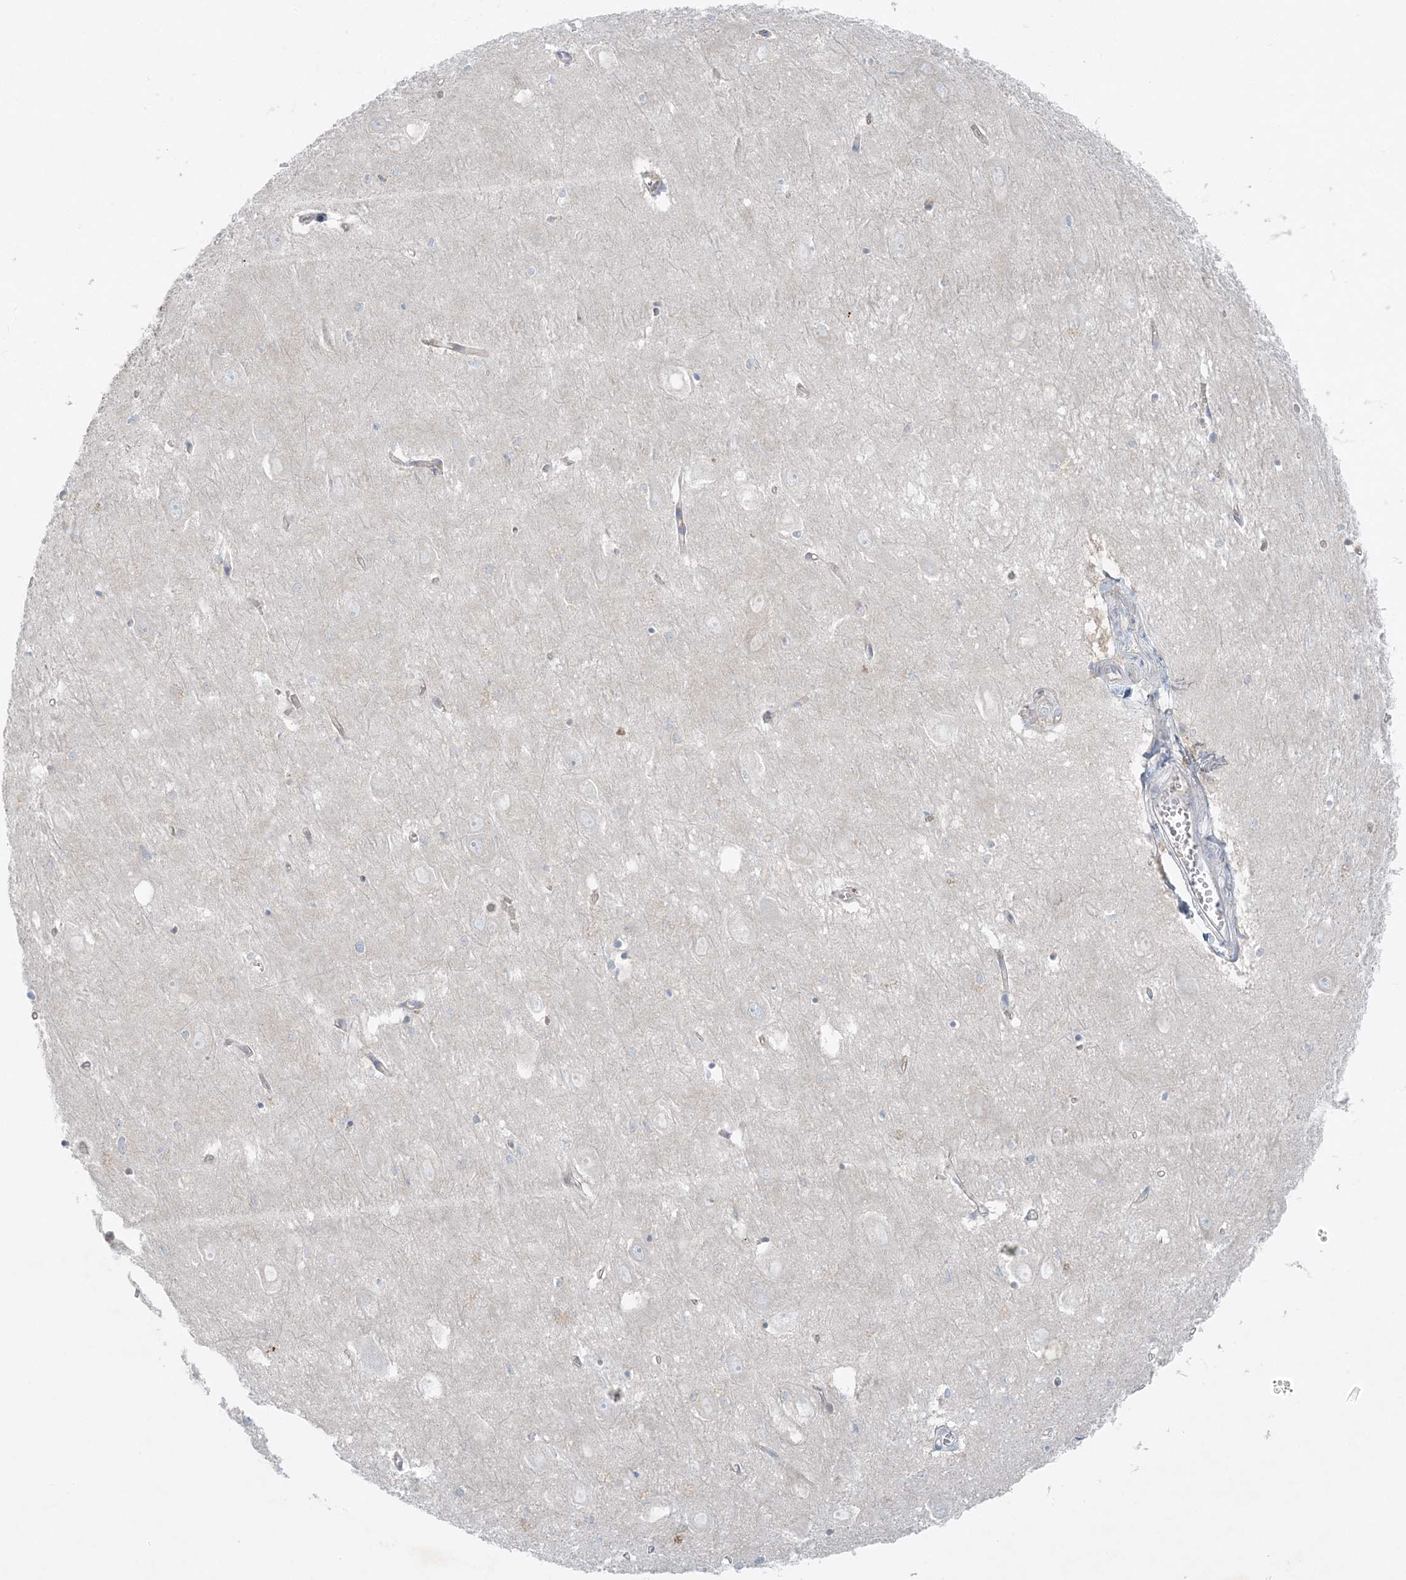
{"staining": {"intensity": "negative", "quantity": "none", "location": "none"}, "tissue": "hippocampus", "cell_type": "Glial cells", "image_type": "normal", "snomed": [{"axis": "morphology", "description": "Normal tissue, NOS"}, {"axis": "topography", "description": "Hippocampus"}], "caption": "Glial cells show no significant expression in benign hippocampus.", "gene": "ATP11A", "patient": {"sex": "female", "age": 64}}